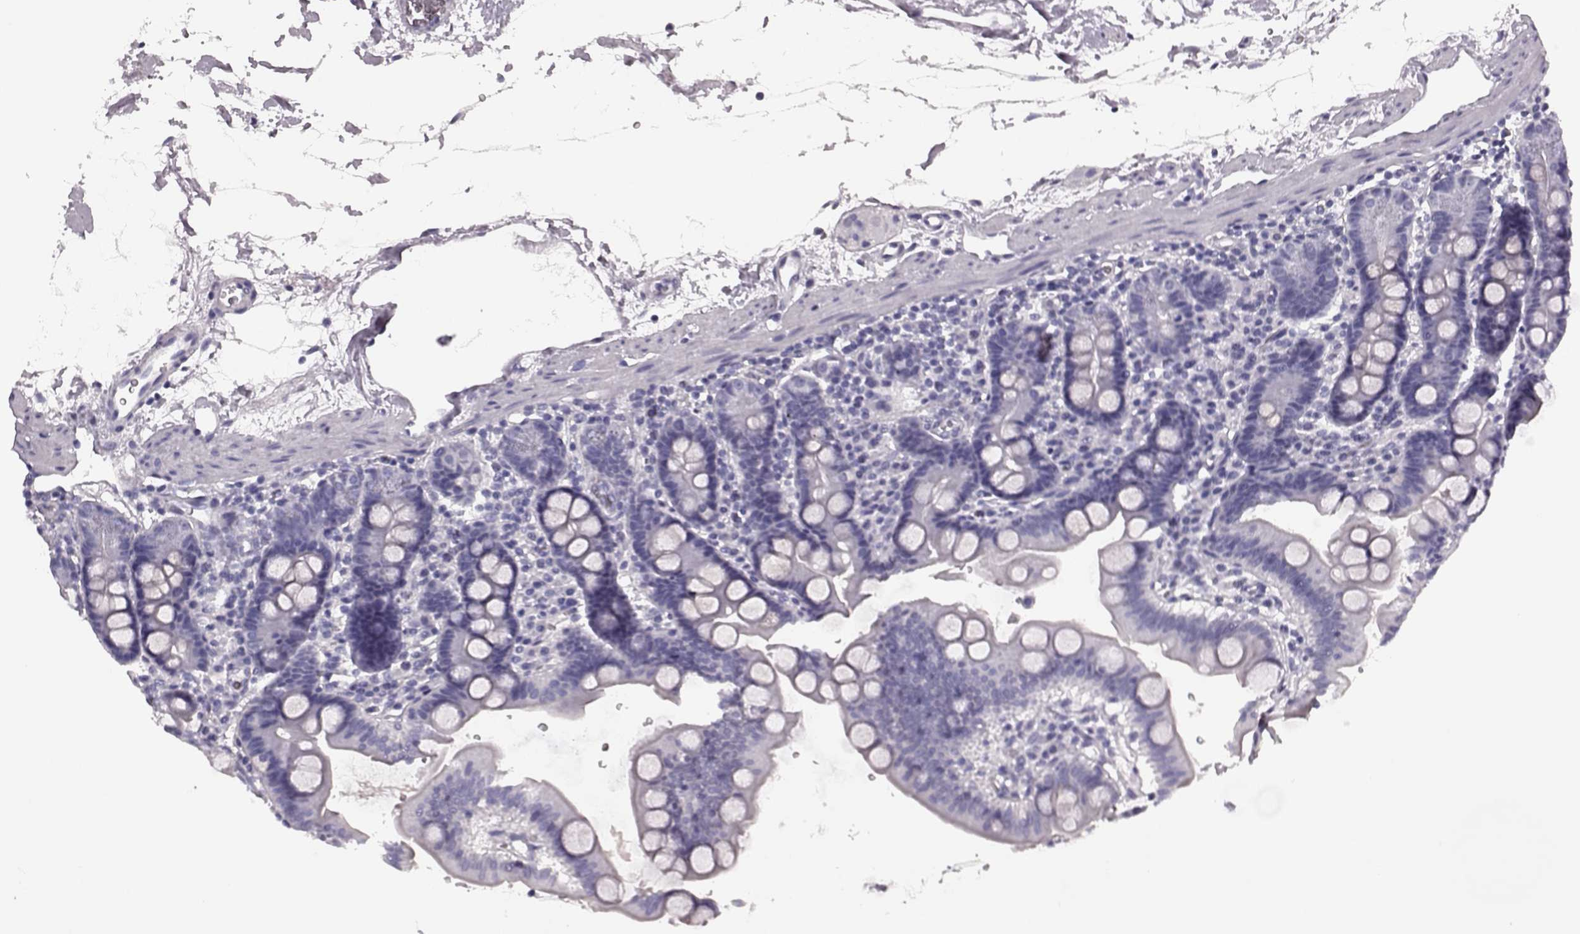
{"staining": {"intensity": "negative", "quantity": "none", "location": "none"}, "tissue": "duodenum", "cell_type": "Glandular cells", "image_type": "normal", "snomed": [{"axis": "morphology", "description": "Normal tissue, NOS"}, {"axis": "topography", "description": "Duodenum"}], "caption": "Glandular cells are negative for brown protein staining in benign duodenum. The staining is performed using DAB brown chromogen with nuclei counter-stained in using hematoxylin.", "gene": "AIPL1", "patient": {"sex": "male", "age": 59}}